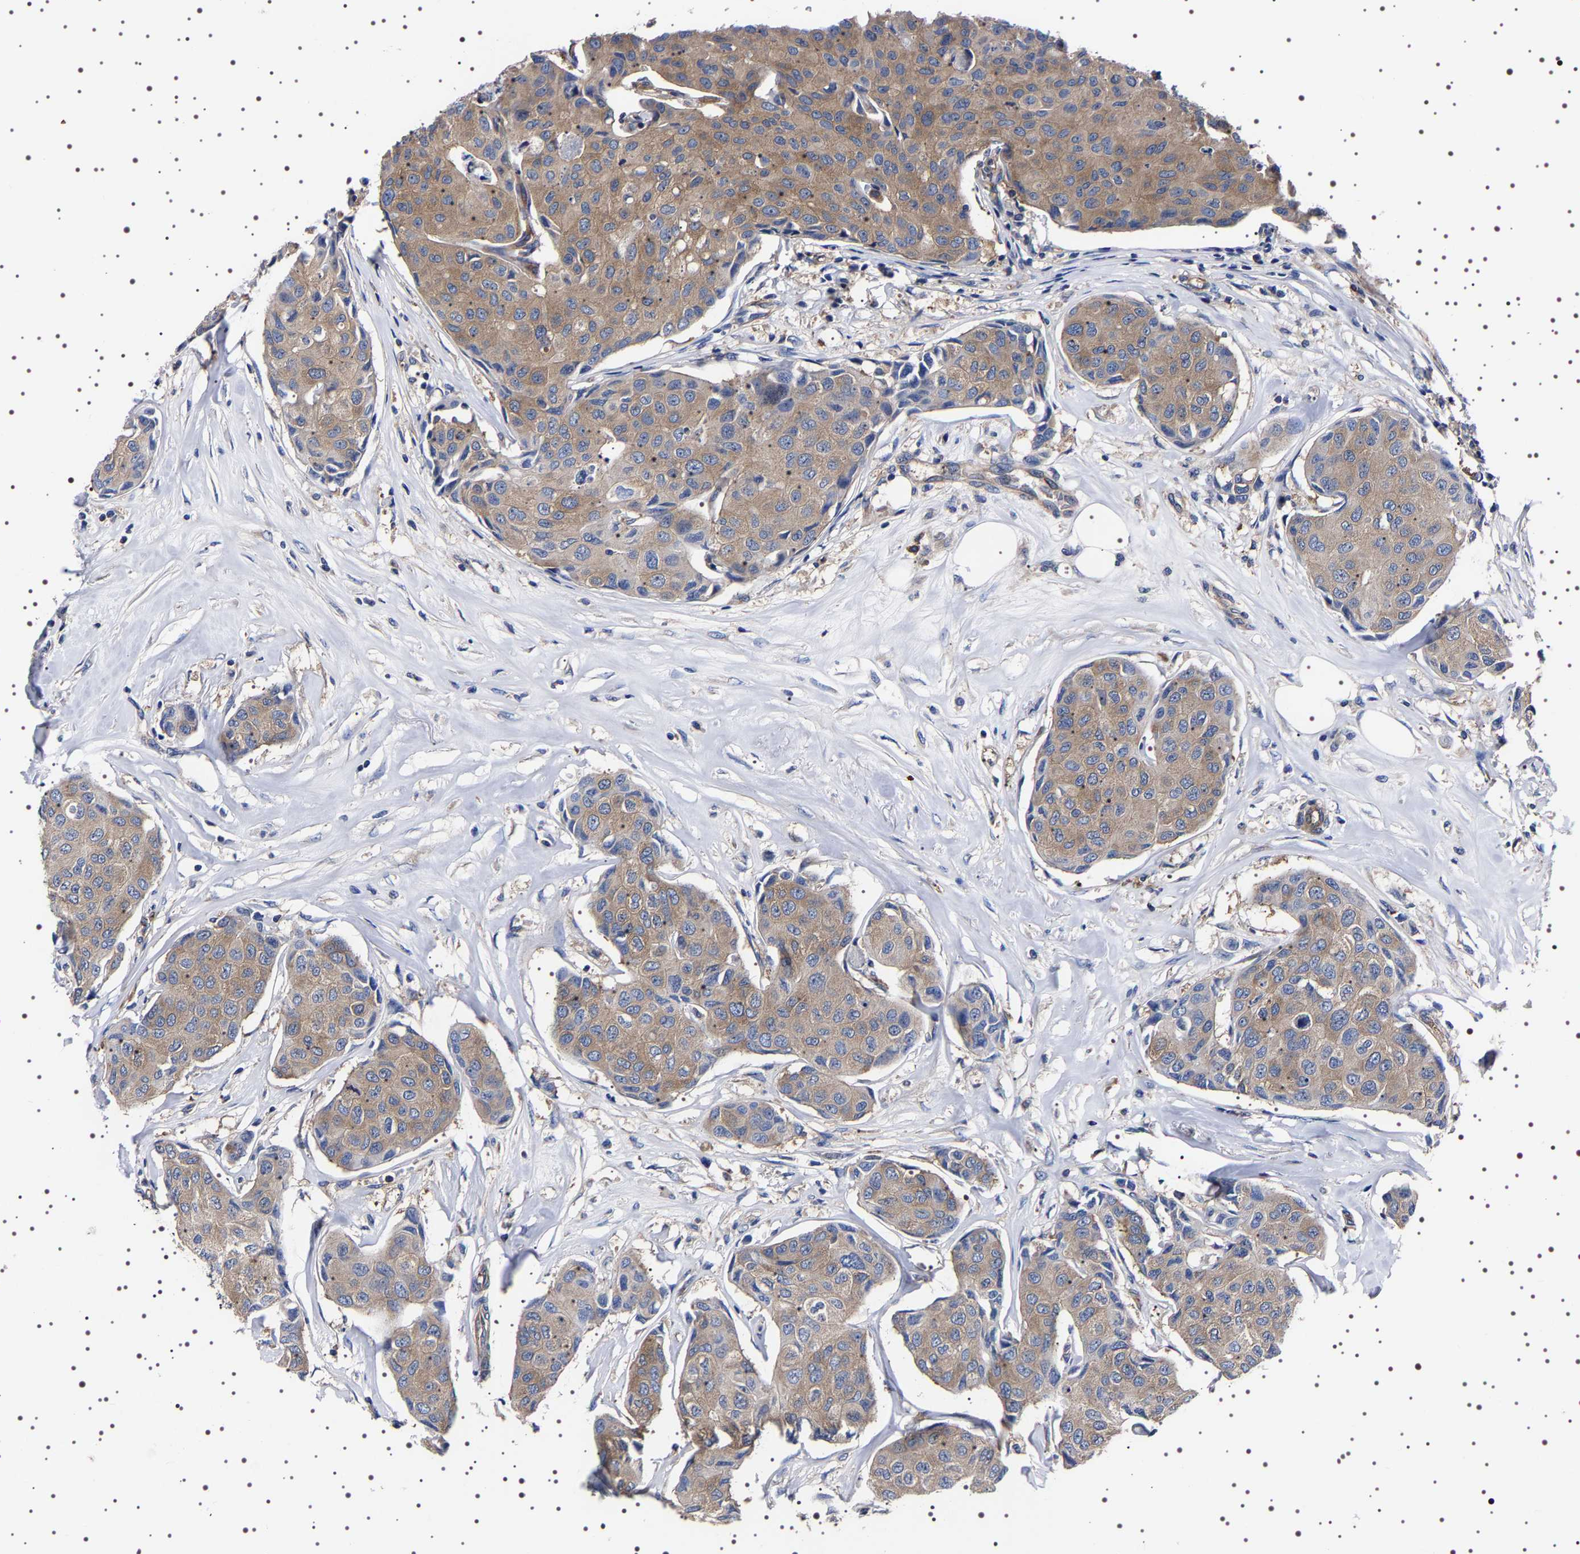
{"staining": {"intensity": "moderate", "quantity": ">75%", "location": "cytoplasmic/membranous"}, "tissue": "breast cancer", "cell_type": "Tumor cells", "image_type": "cancer", "snomed": [{"axis": "morphology", "description": "Duct carcinoma"}, {"axis": "topography", "description": "Breast"}], "caption": "This is a photomicrograph of immunohistochemistry staining of invasive ductal carcinoma (breast), which shows moderate staining in the cytoplasmic/membranous of tumor cells.", "gene": "DARS1", "patient": {"sex": "female", "age": 80}}